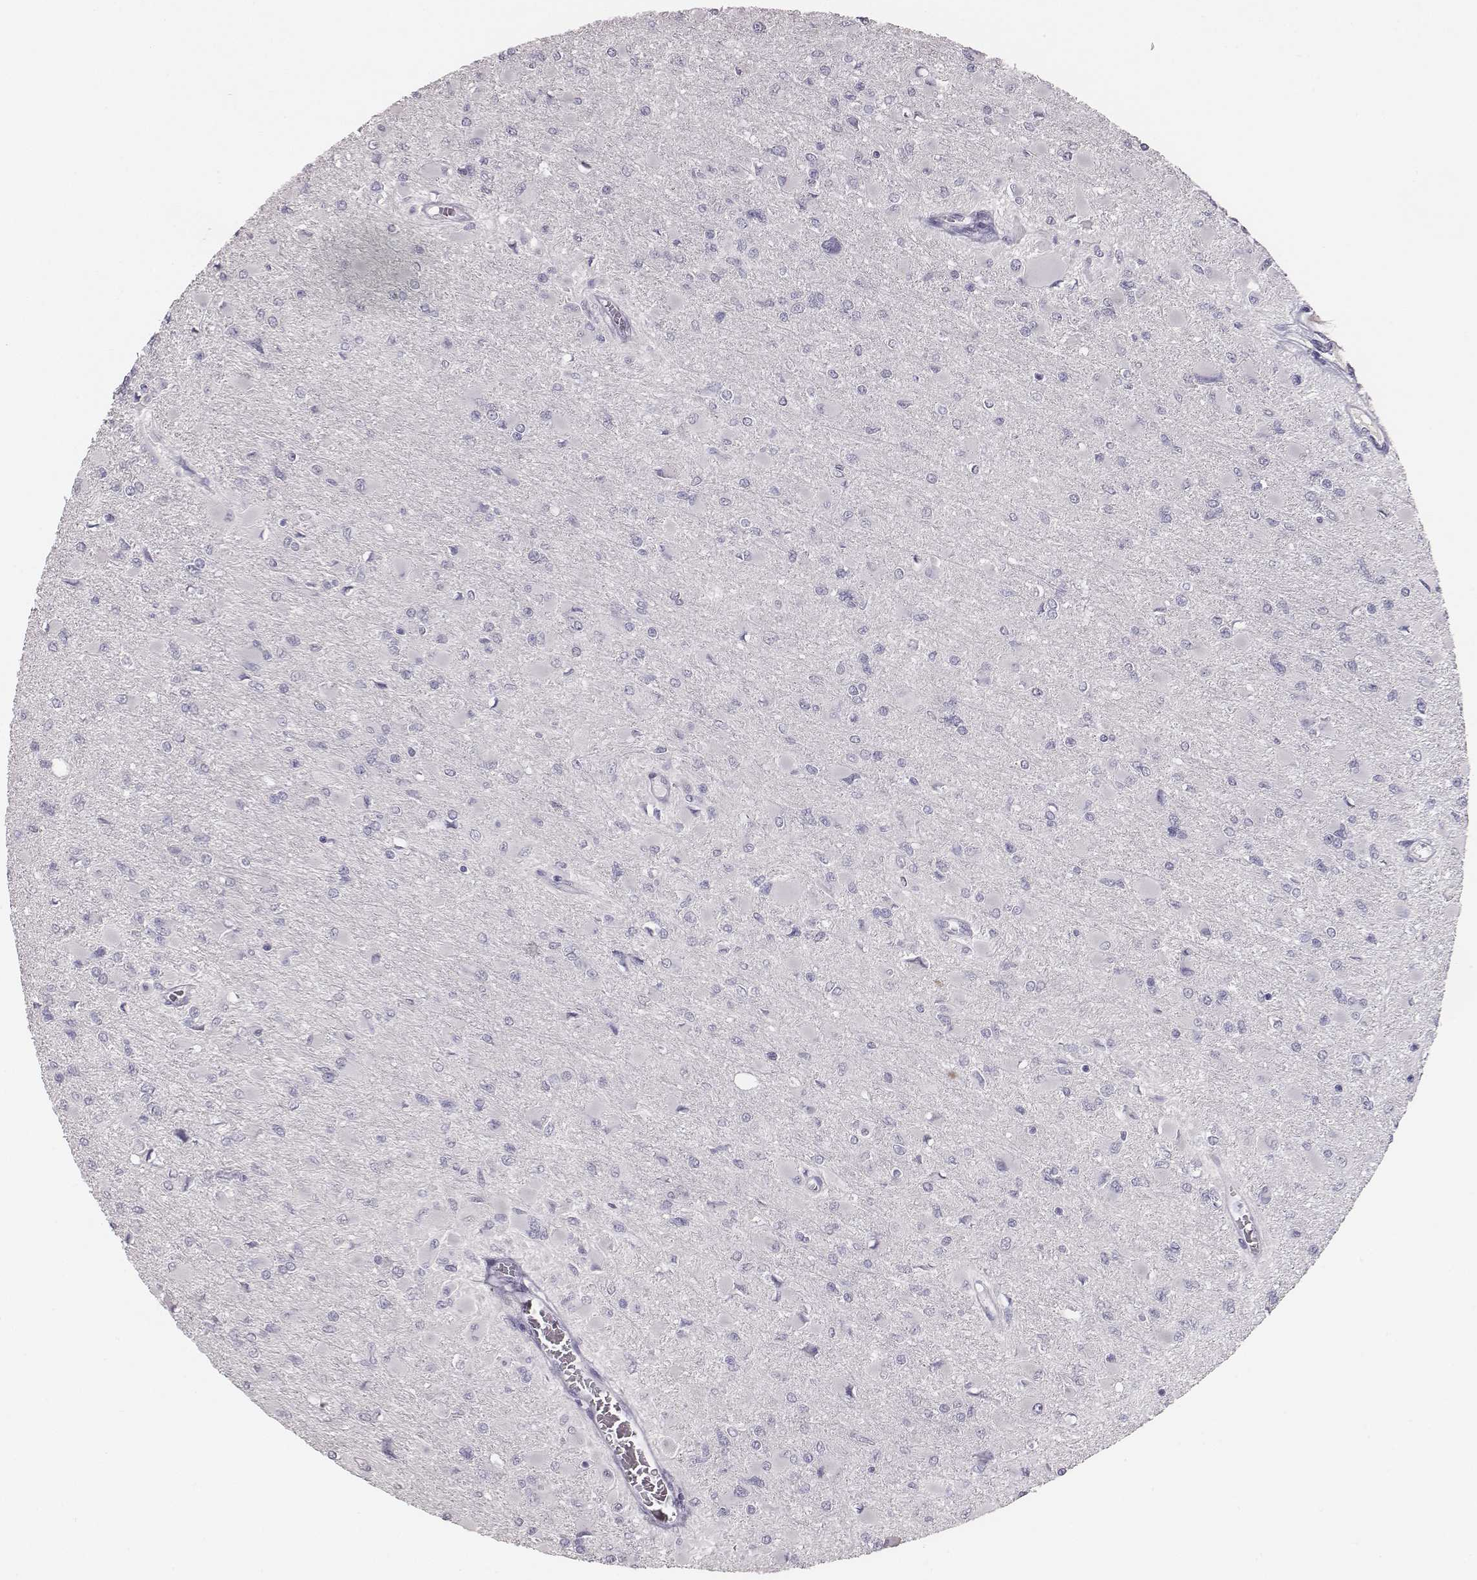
{"staining": {"intensity": "negative", "quantity": "none", "location": "none"}, "tissue": "glioma", "cell_type": "Tumor cells", "image_type": "cancer", "snomed": [{"axis": "morphology", "description": "Glioma, malignant, High grade"}, {"axis": "topography", "description": "Cerebral cortex"}], "caption": "Protein analysis of glioma demonstrates no significant positivity in tumor cells.", "gene": "MYH6", "patient": {"sex": "female", "age": 36}}